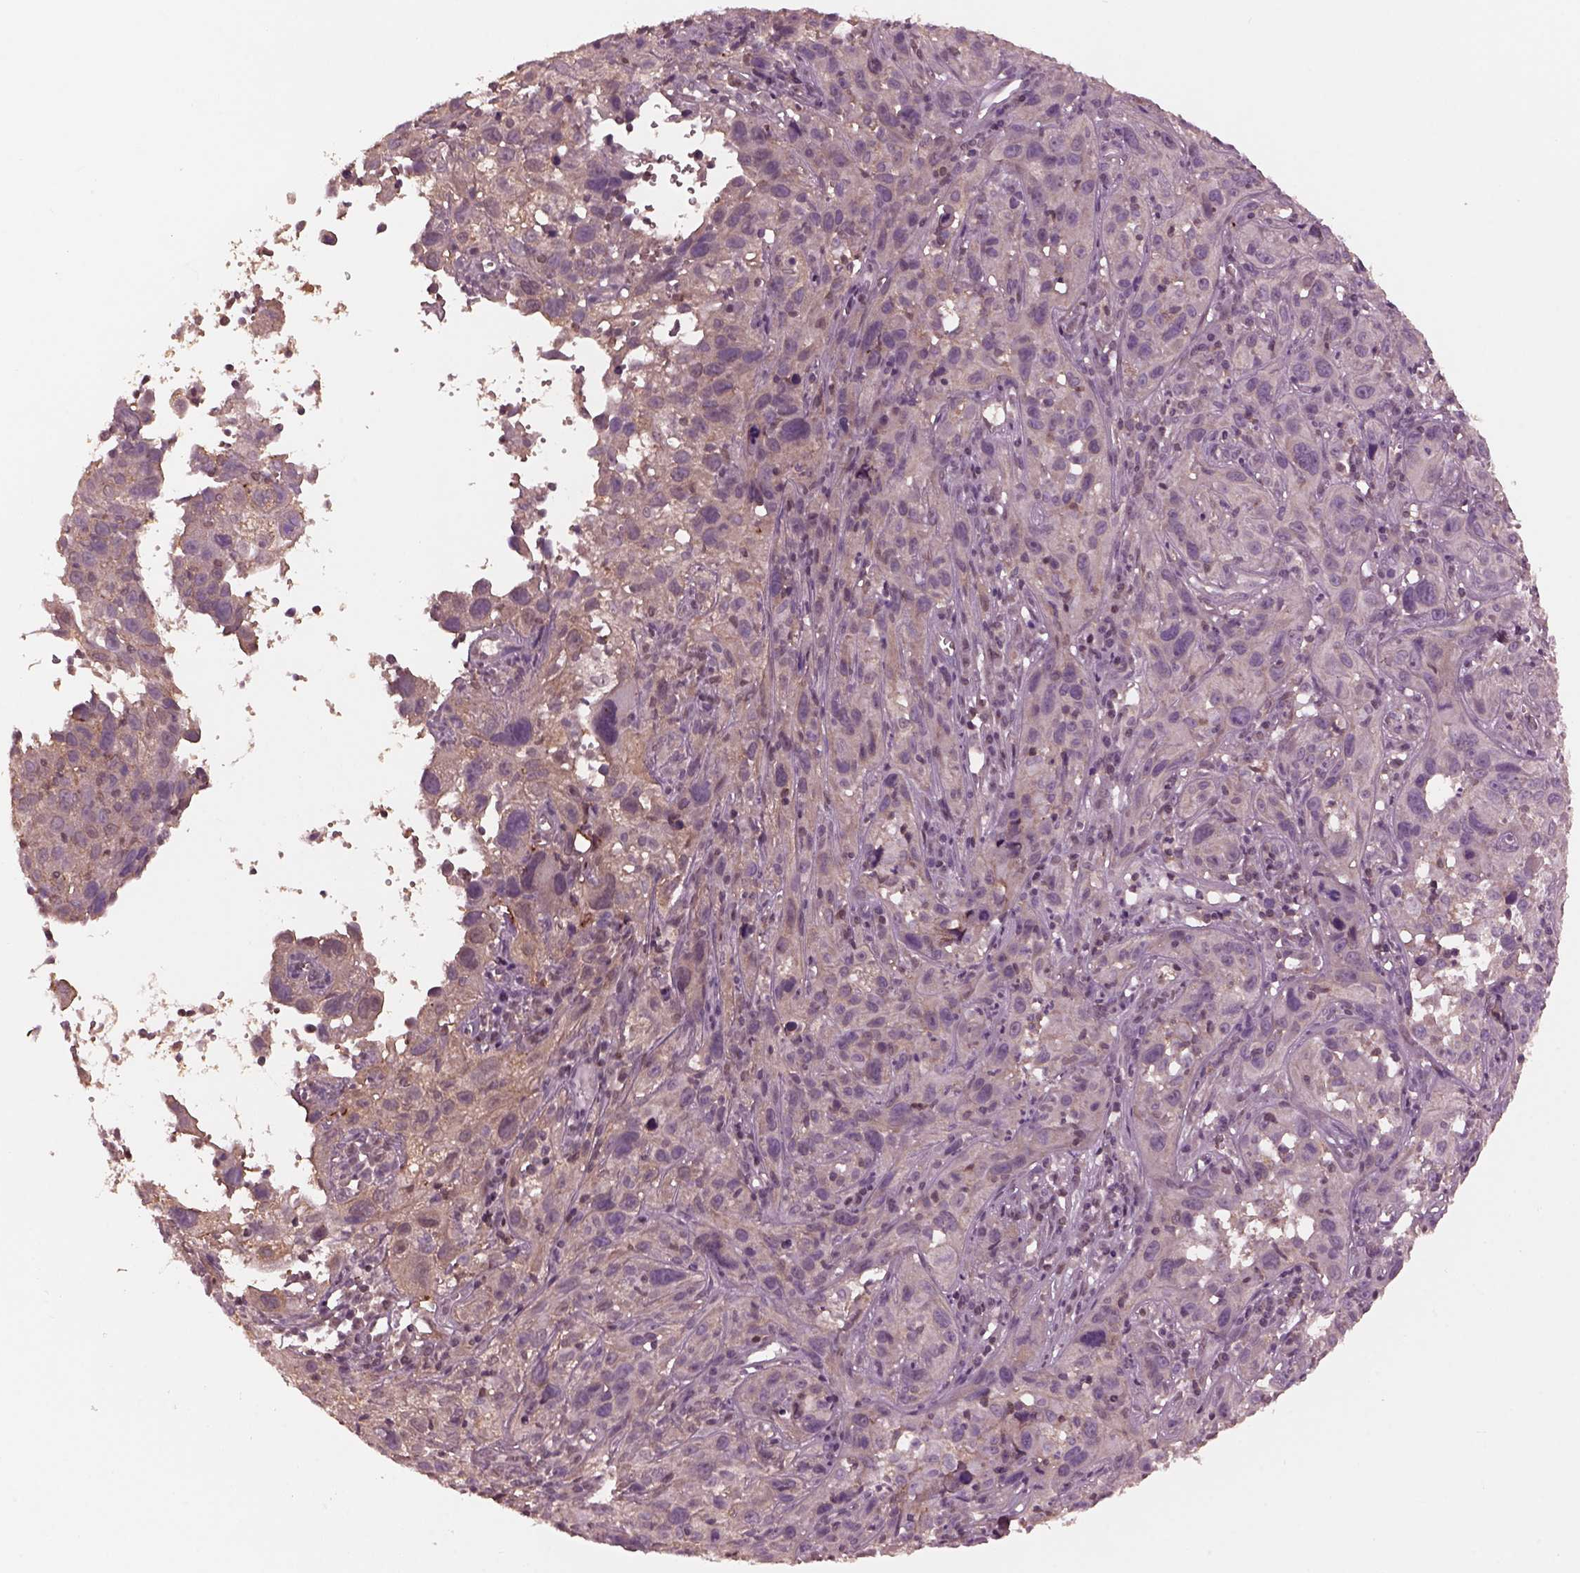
{"staining": {"intensity": "negative", "quantity": "none", "location": "none"}, "tissue": "cervical cancer", "cell_type": "Tumor cells", "image_type": "cancer", "snomed": [{"axis": "morphology", "description": "Squamous cell carcinoma, NOS"}, {"axis": "topography", "description": "Cervix"}], "caption": "Immunohistochemistry histopathology image of neoplastic tissue: human cervical cancer (squamous cell carcinoma) stained with DAB (3,3'-diaminobenzidine) exhibits no significant protein positivity in tumor cells.", "gene": "SRI", "patient": {"sex": "female", "age": 37}}